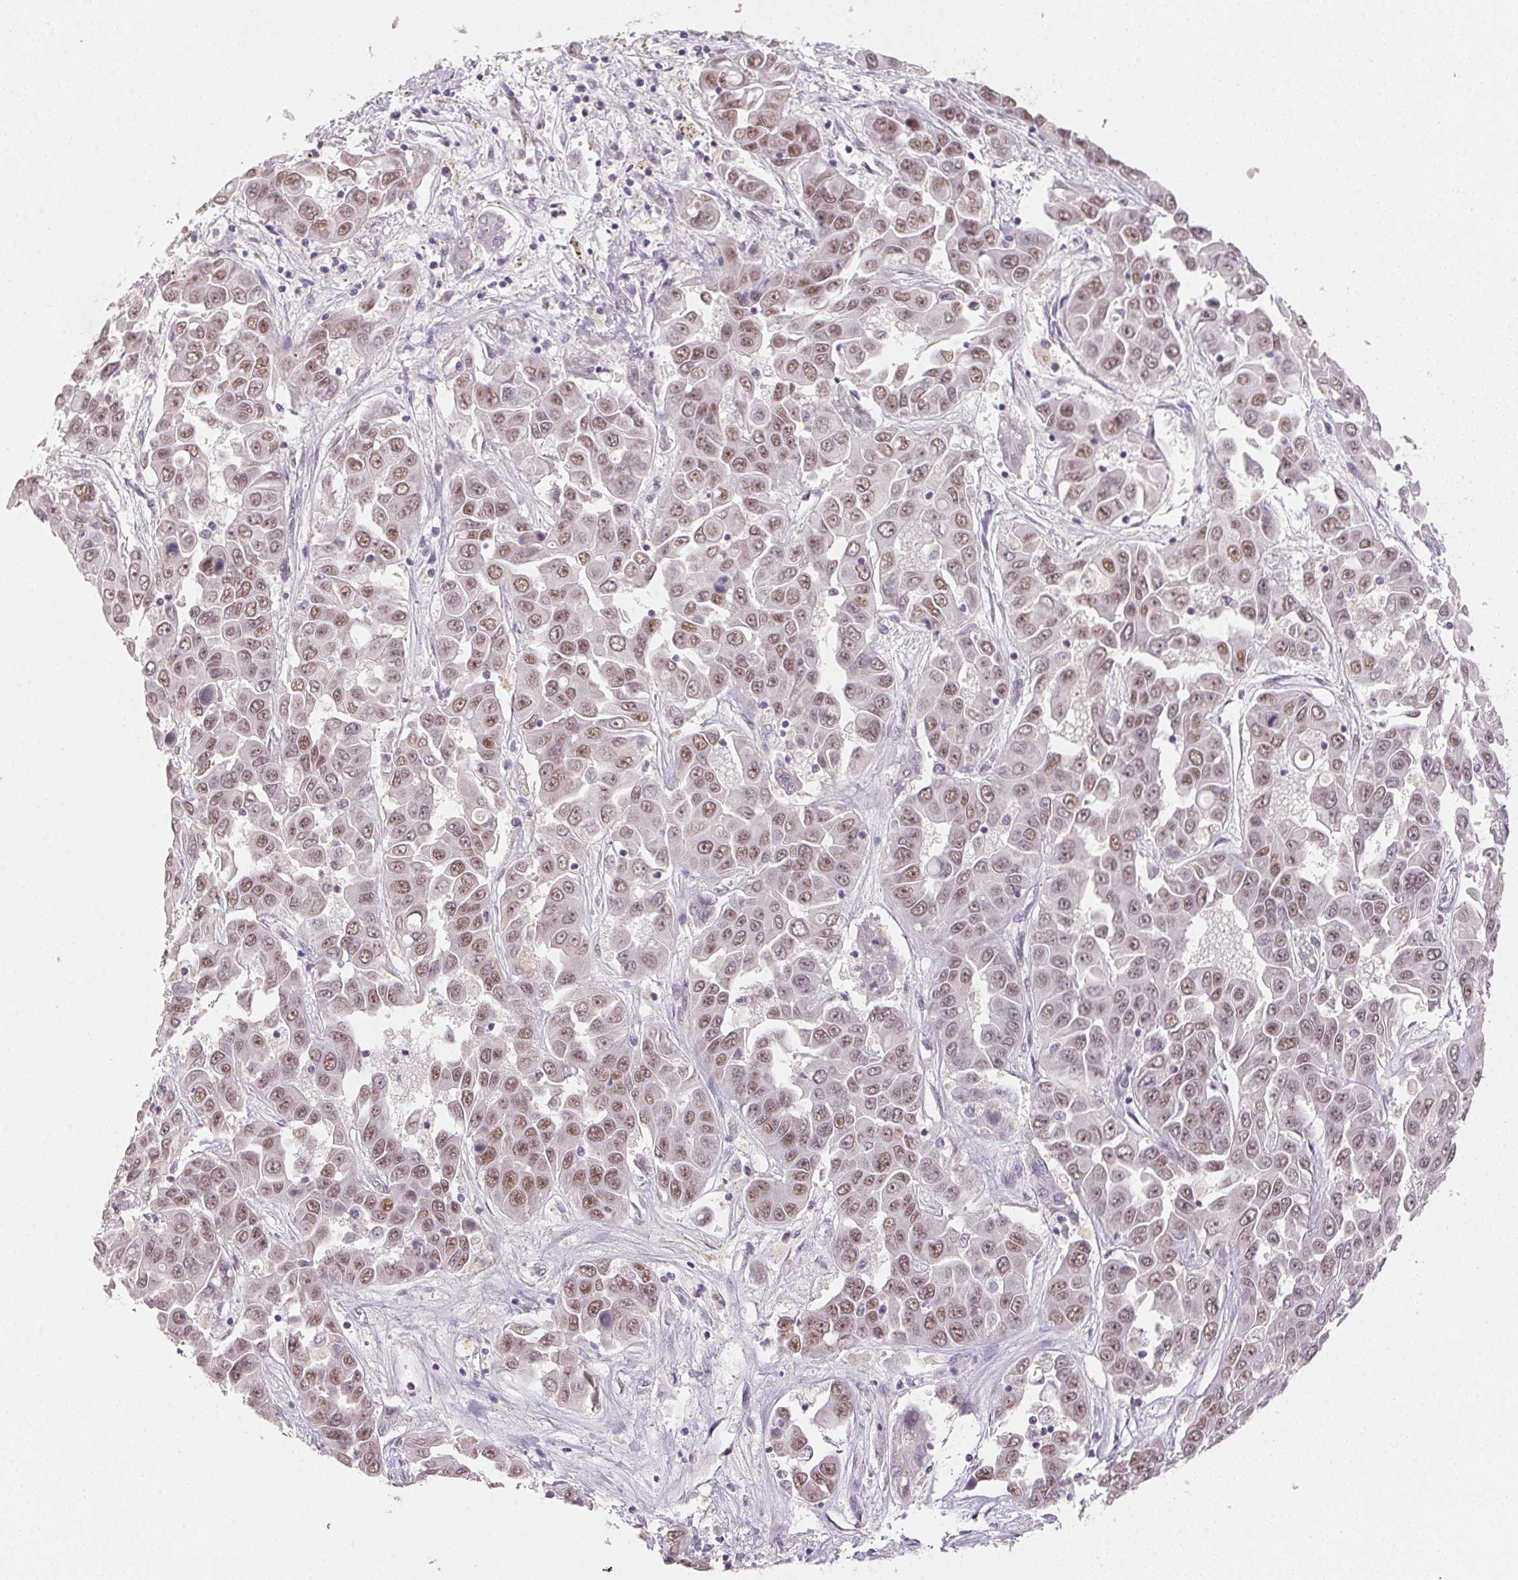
{"staining": {"intensity": "weak", "quantity": ">75%", "location": "nuclear"}, "tissue": "liver cancer", "cell_type": "Tumor cells", "image_type": "cancer", "snomed": [{"axis": "morphology", "description": "Cholangiocarcinoma"}, {"axis": "topography", "description": "Liver"}], "caption": "Weak nuclear staining for a protein is present in approximately >75% of tumor cells of cholangiocarcinoma (liver) using IHC.", "gene": "POLR3G", "patient": {"sex": "female", "age": 52}}